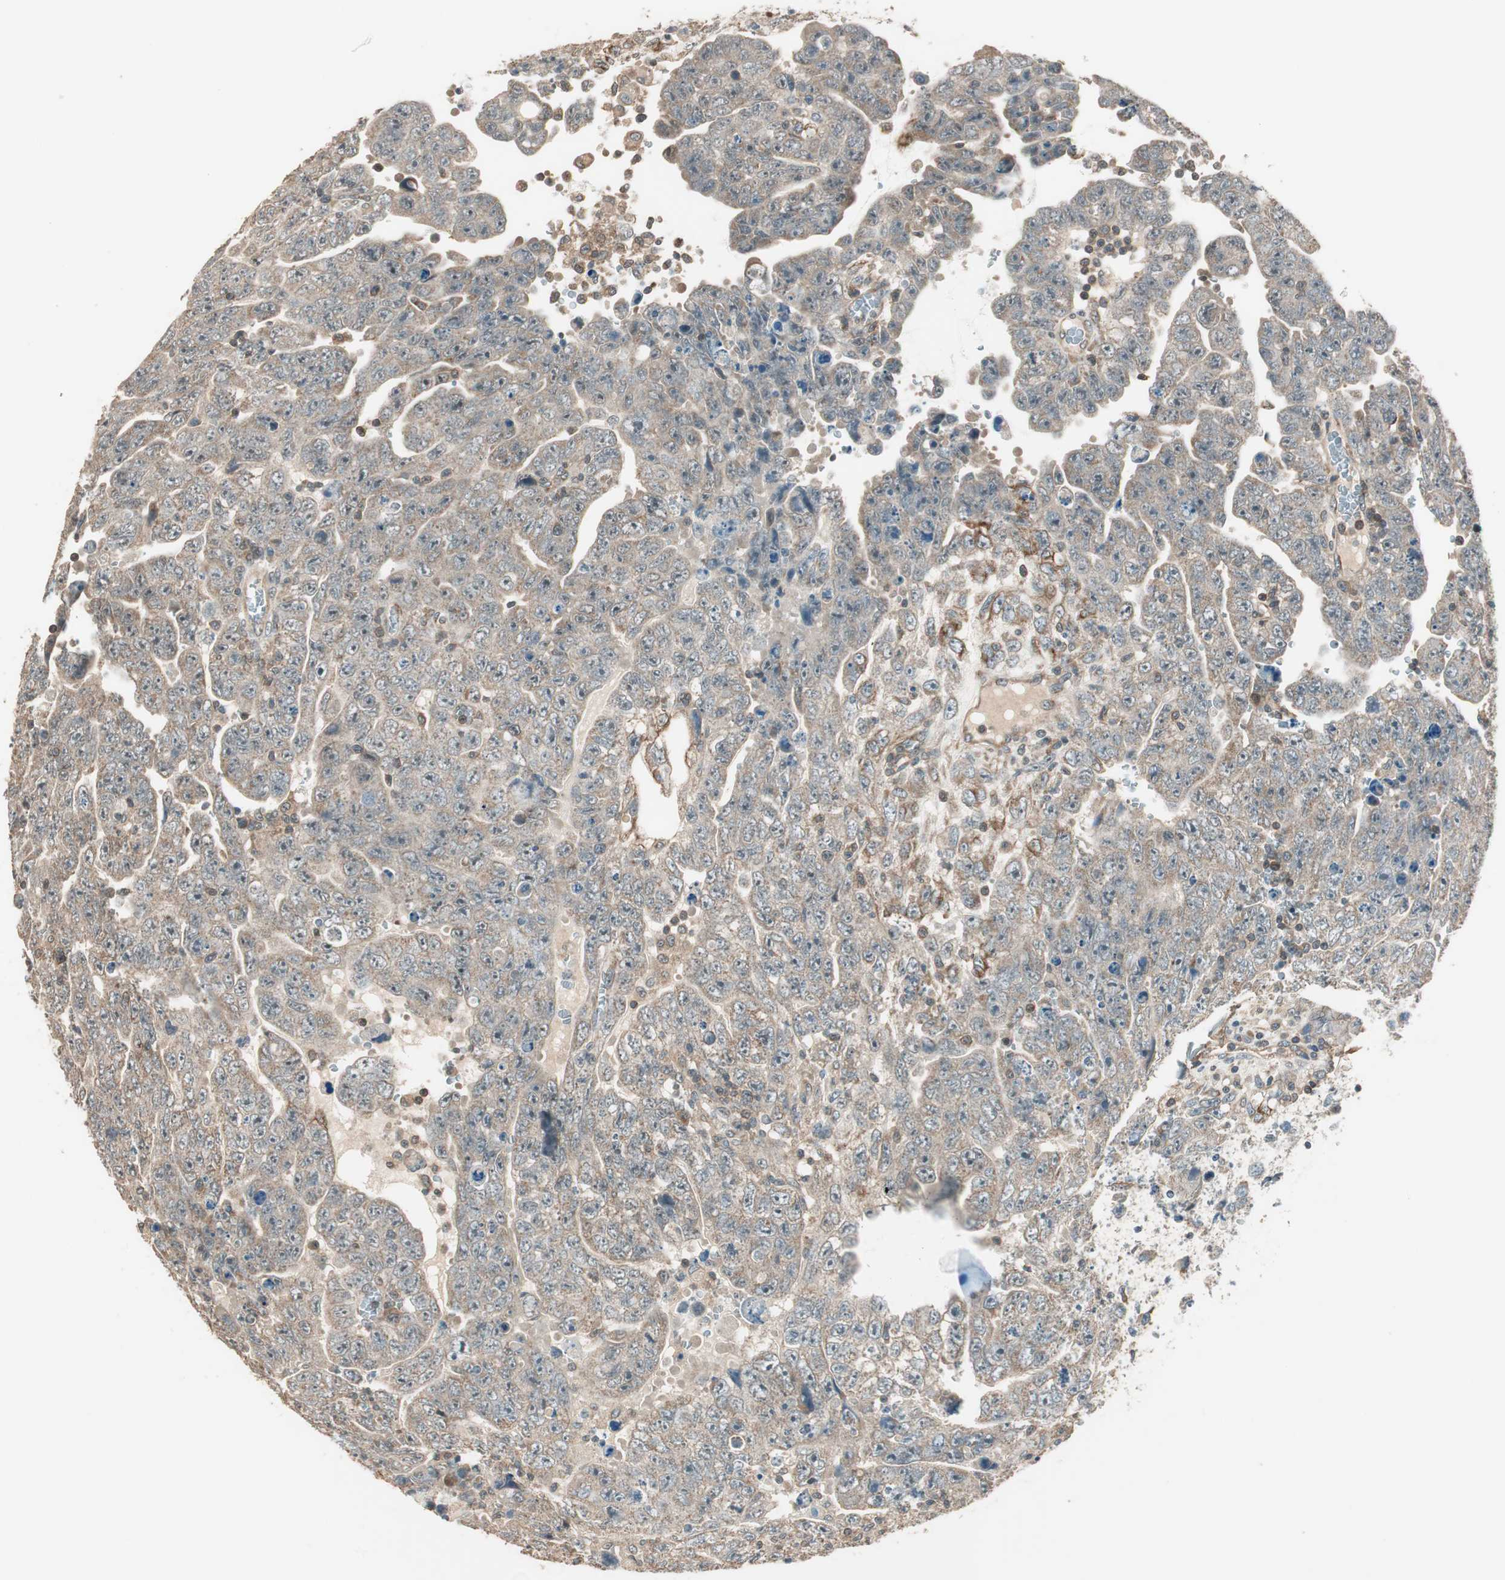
{"staining": {"intensity": "weak", "quantity": "25%-75%", "location": "cytoplasmic/membranous"}, "tissue": "testis cancer", "cell_type": "Tumor cells", "image_type": "cancer", "snomed": [{"axis": "morphology", "description": "Carcinoma, Embryonal, NOS"}, {"axis": "topography", "description": "Testis"}], "caption": "A photomicrograph of testis embryonal carcinoma stained for a protein reveals weak cytoplasmic/membranous brown staining in tumor cells. The protein is stained brown, and the nuclei are stained in blue (DAB (3,3'-diaminobenzidine) IHC with brightfield microscopy, high magnification).", "gene": "TRIM21", "patient": {"sex": "male", "age": 28}}